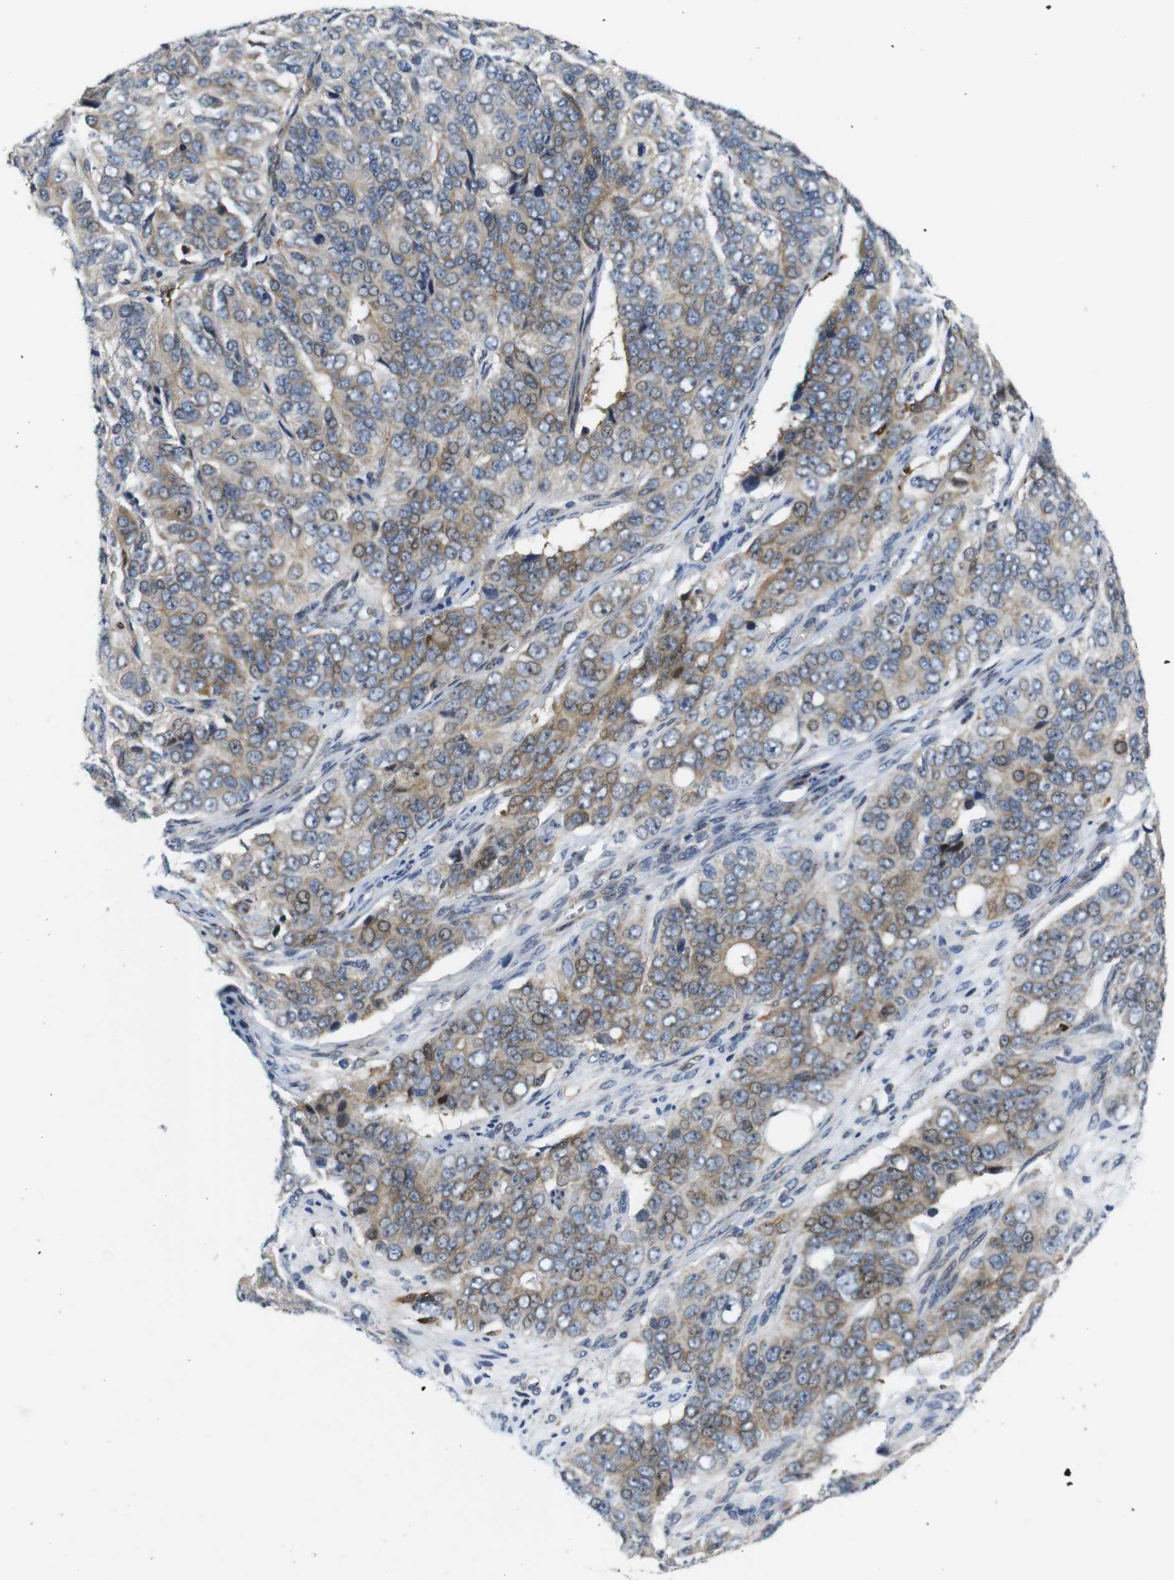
{"staining": {"intensity": "weak", "quantity": ">75%", "location": "cytoplasmic/membranous"}, "tissue": "ovarian cancer", "cell_type": "Tumor cells", "image_type": "cancer", "snomed": [{"axis": "morphology", "description": "Carcinoma, endometroid"}, {"axis": "topography", "description": "Ovary"}], "caption": "IHC (DAB (3,3'-diaminobenzidine)) staining of ovarian cancer shows weak cytoplasmic/membranous protein staining in approximately >75% of tumor cells. (Brightfield microscopy of DAB IHC at high magnification).", "gene": "ROBO2", "patient": {"sex": "female", "age": 51}}